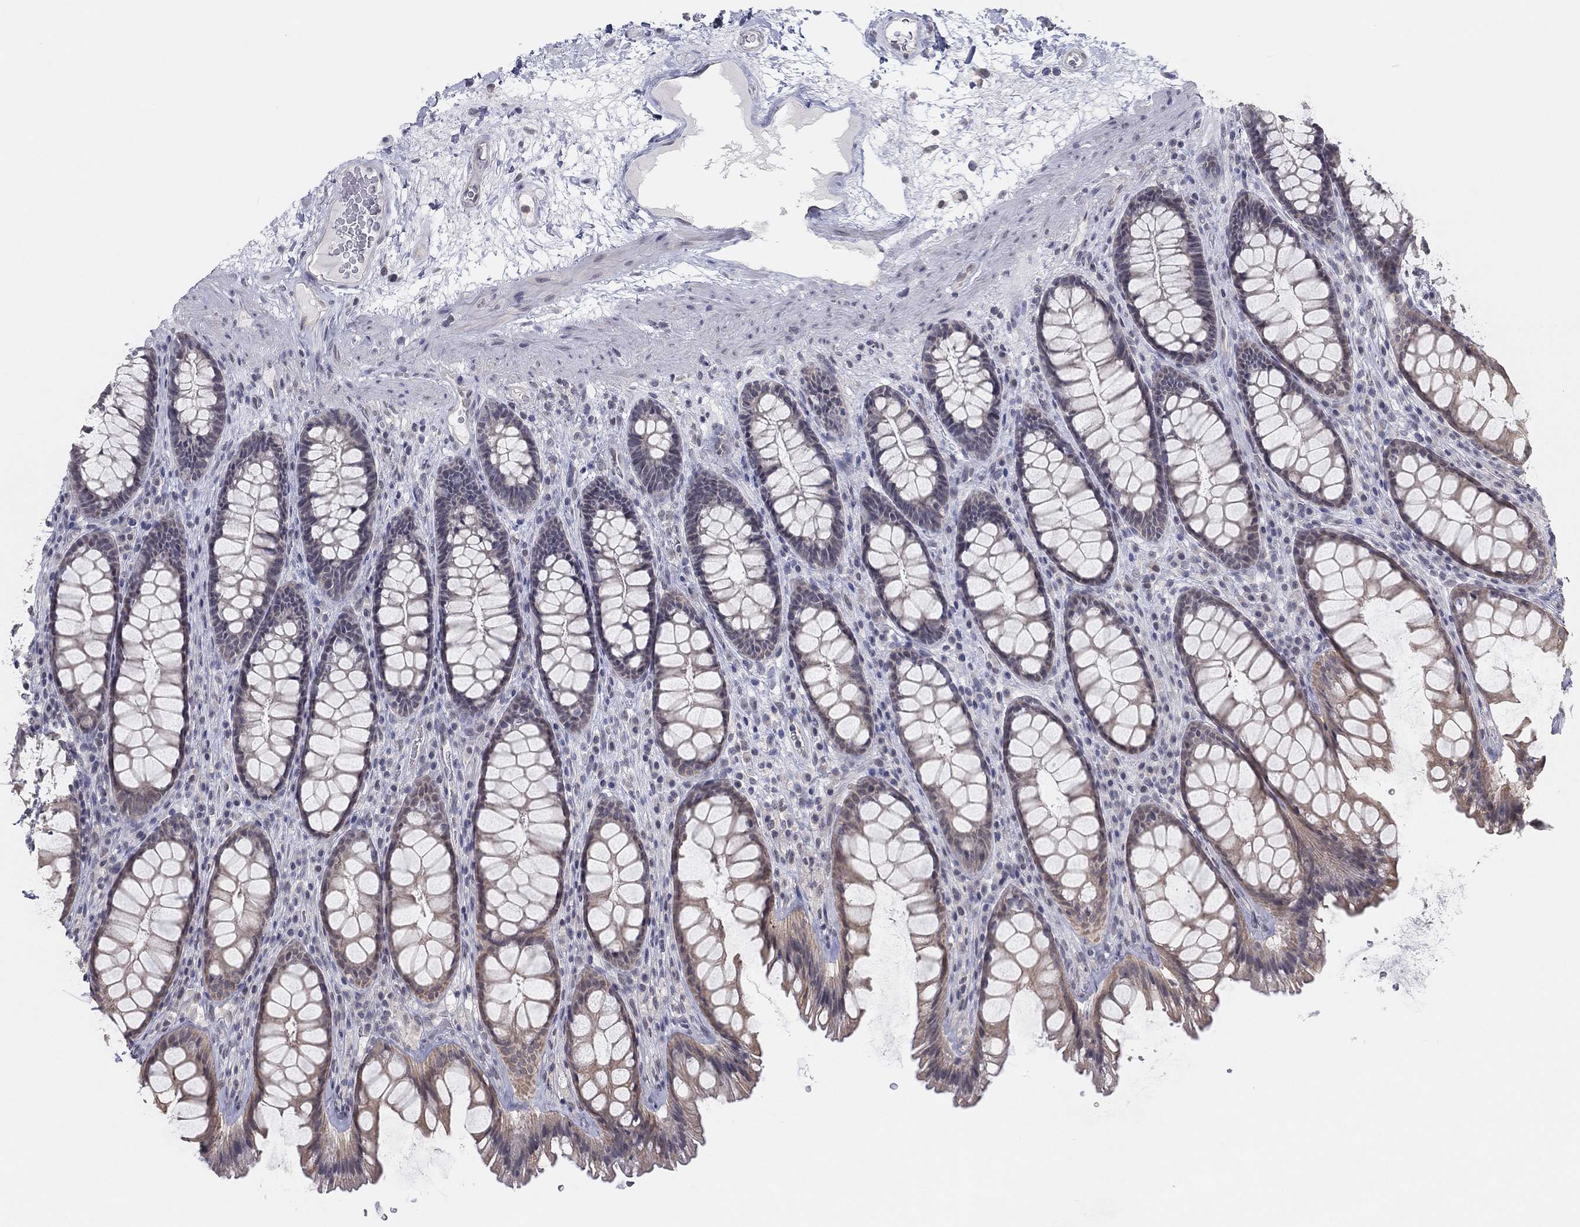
{"staining": {"intensity": "weak", "quantity": "25%-75%", "location": "cytoplasmic/membranous"}, "tissue": "rectum", "cell_type": "Glandular cells", "image_type": "normal", "snomed": [{"axis": "morphology", "description": "Normal tissue, NOS"}, {"axis": "topography", "description": "Rectum"}], "caption": "Unremarkable rectum reveals weak cytoplasmic/membranous positivity in approximately 25%-75% of glandular cells Immunohistochemistry stains the protein in brown and the nuclei are stained blue..", "gene": "SLC22A2", "patient": {"sex": "male", "age": 72}}